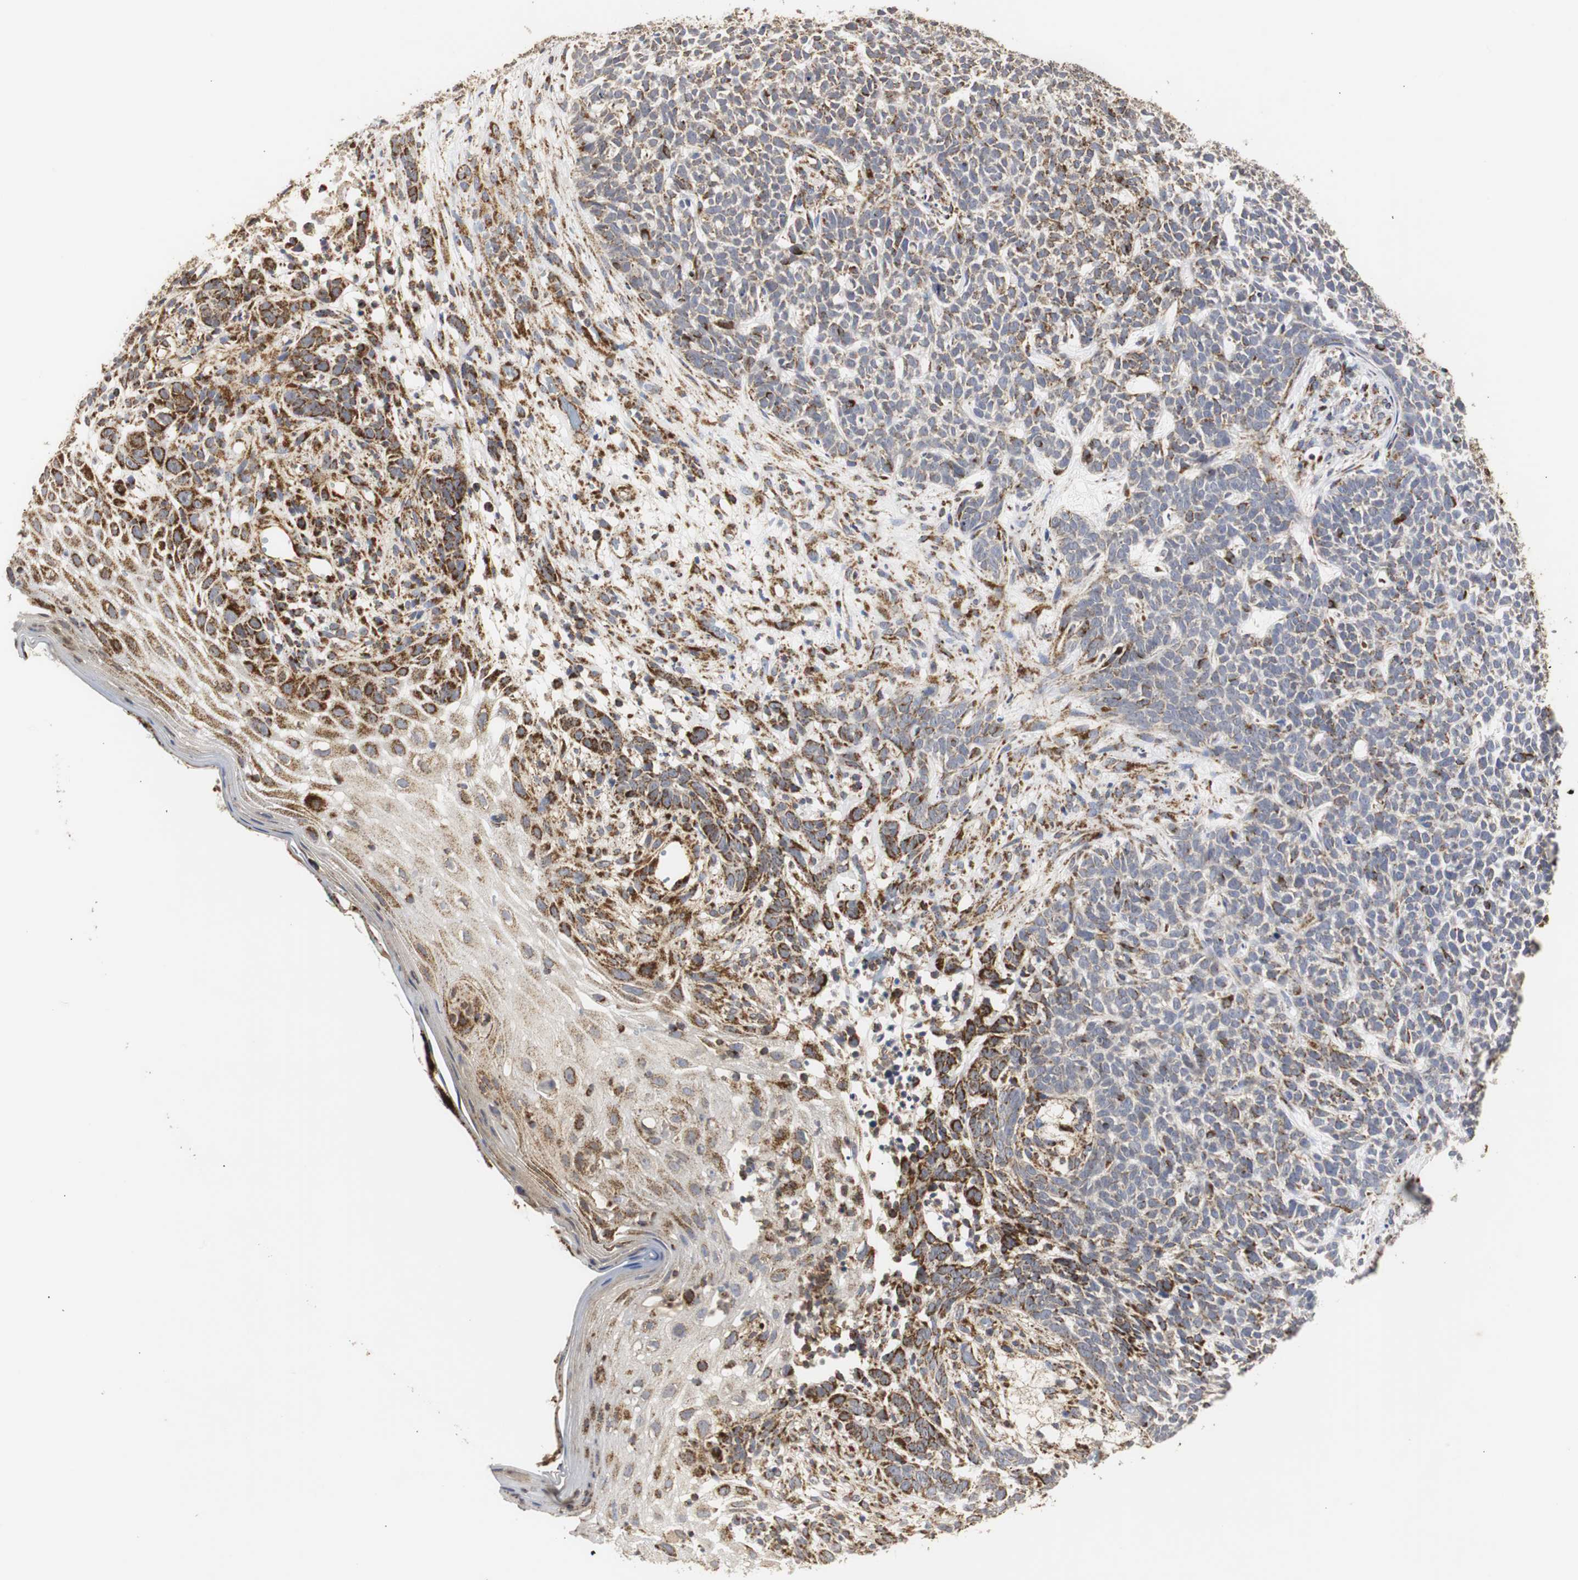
{"staining": {"intensity": "strong", "quantity": "25%-75%", "location": "cytoplasmic/membranous"}, "tissue": "skin cancer", "cell_type": "Tumor cells", "image_type": "cancer", "snomed": [{"axis": "morphology", "description": "Basal cell carcinoma"}, {"axis": "topography", "description": "Skin"}], "caption": "Immunohistochemical staining of human skin basal cell carcinoma displays high levels of strong cytoplasmic/membranous staining in about 25%-75% of tumor cells.", "gene": "HSD17B10", "patient": {"sex": "female", "age": 84}}